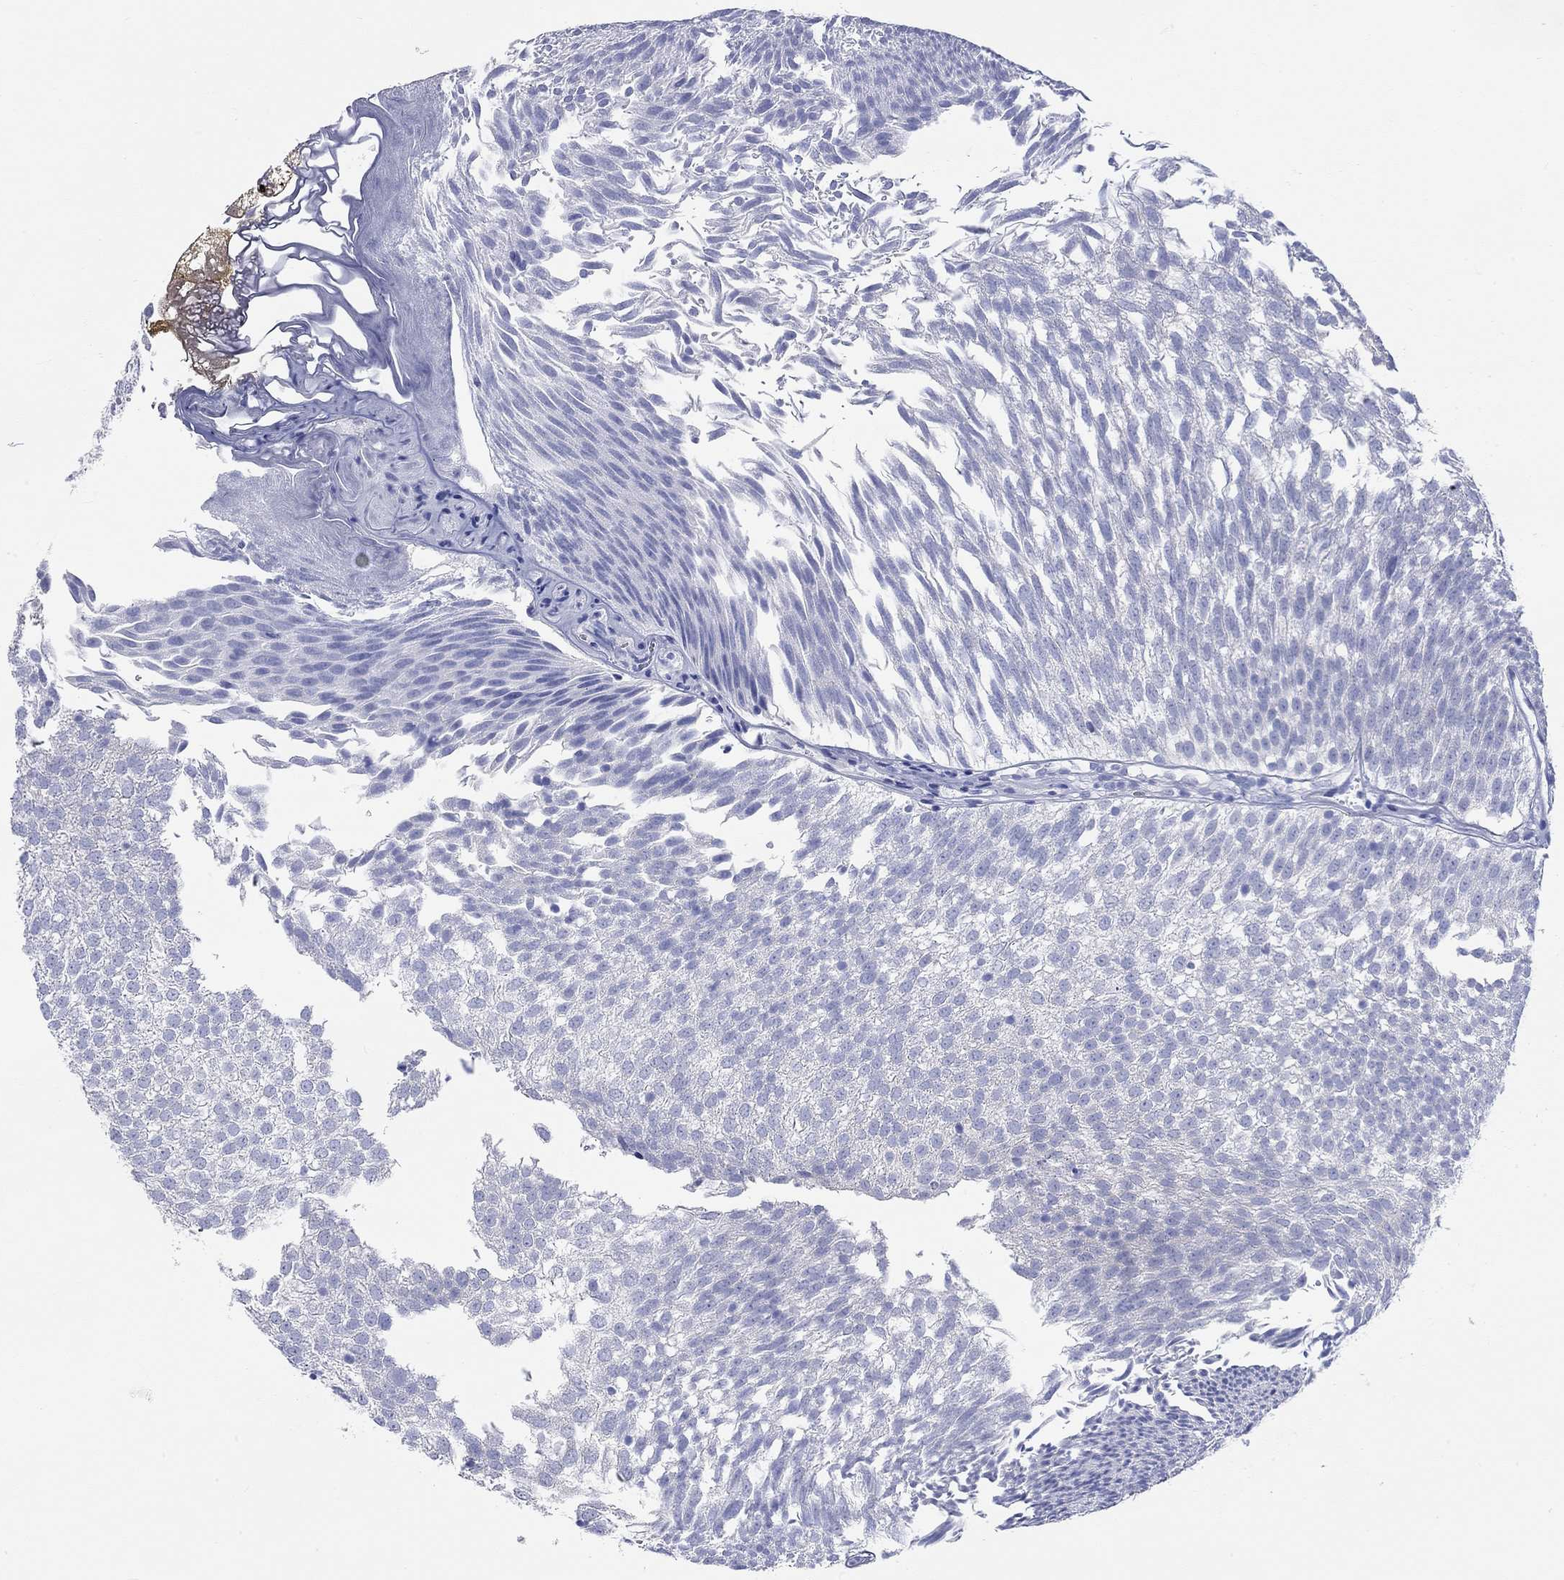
{"staining": {"intensity": "negative", "quantity": "none", "location": "none"}, "tissue": "urothelial cancer", "cell_type": "Tumor cells", "image_type": "cancer", "snomed": [{"axis": "morphology", "description": "Urothelial carcinoma, Low grade"}, {"axis": "topography", "description": "Urinary bladder"}], "caption": "This histopathology image is of low-grade urothelial carcinoma stained with IHC to label a protein in brown with the nuclei are counter-stained blue. There is no positivity in tumor cells.", "gene": "SPATA9", "patient": {"sex": "male", "age": 52}}